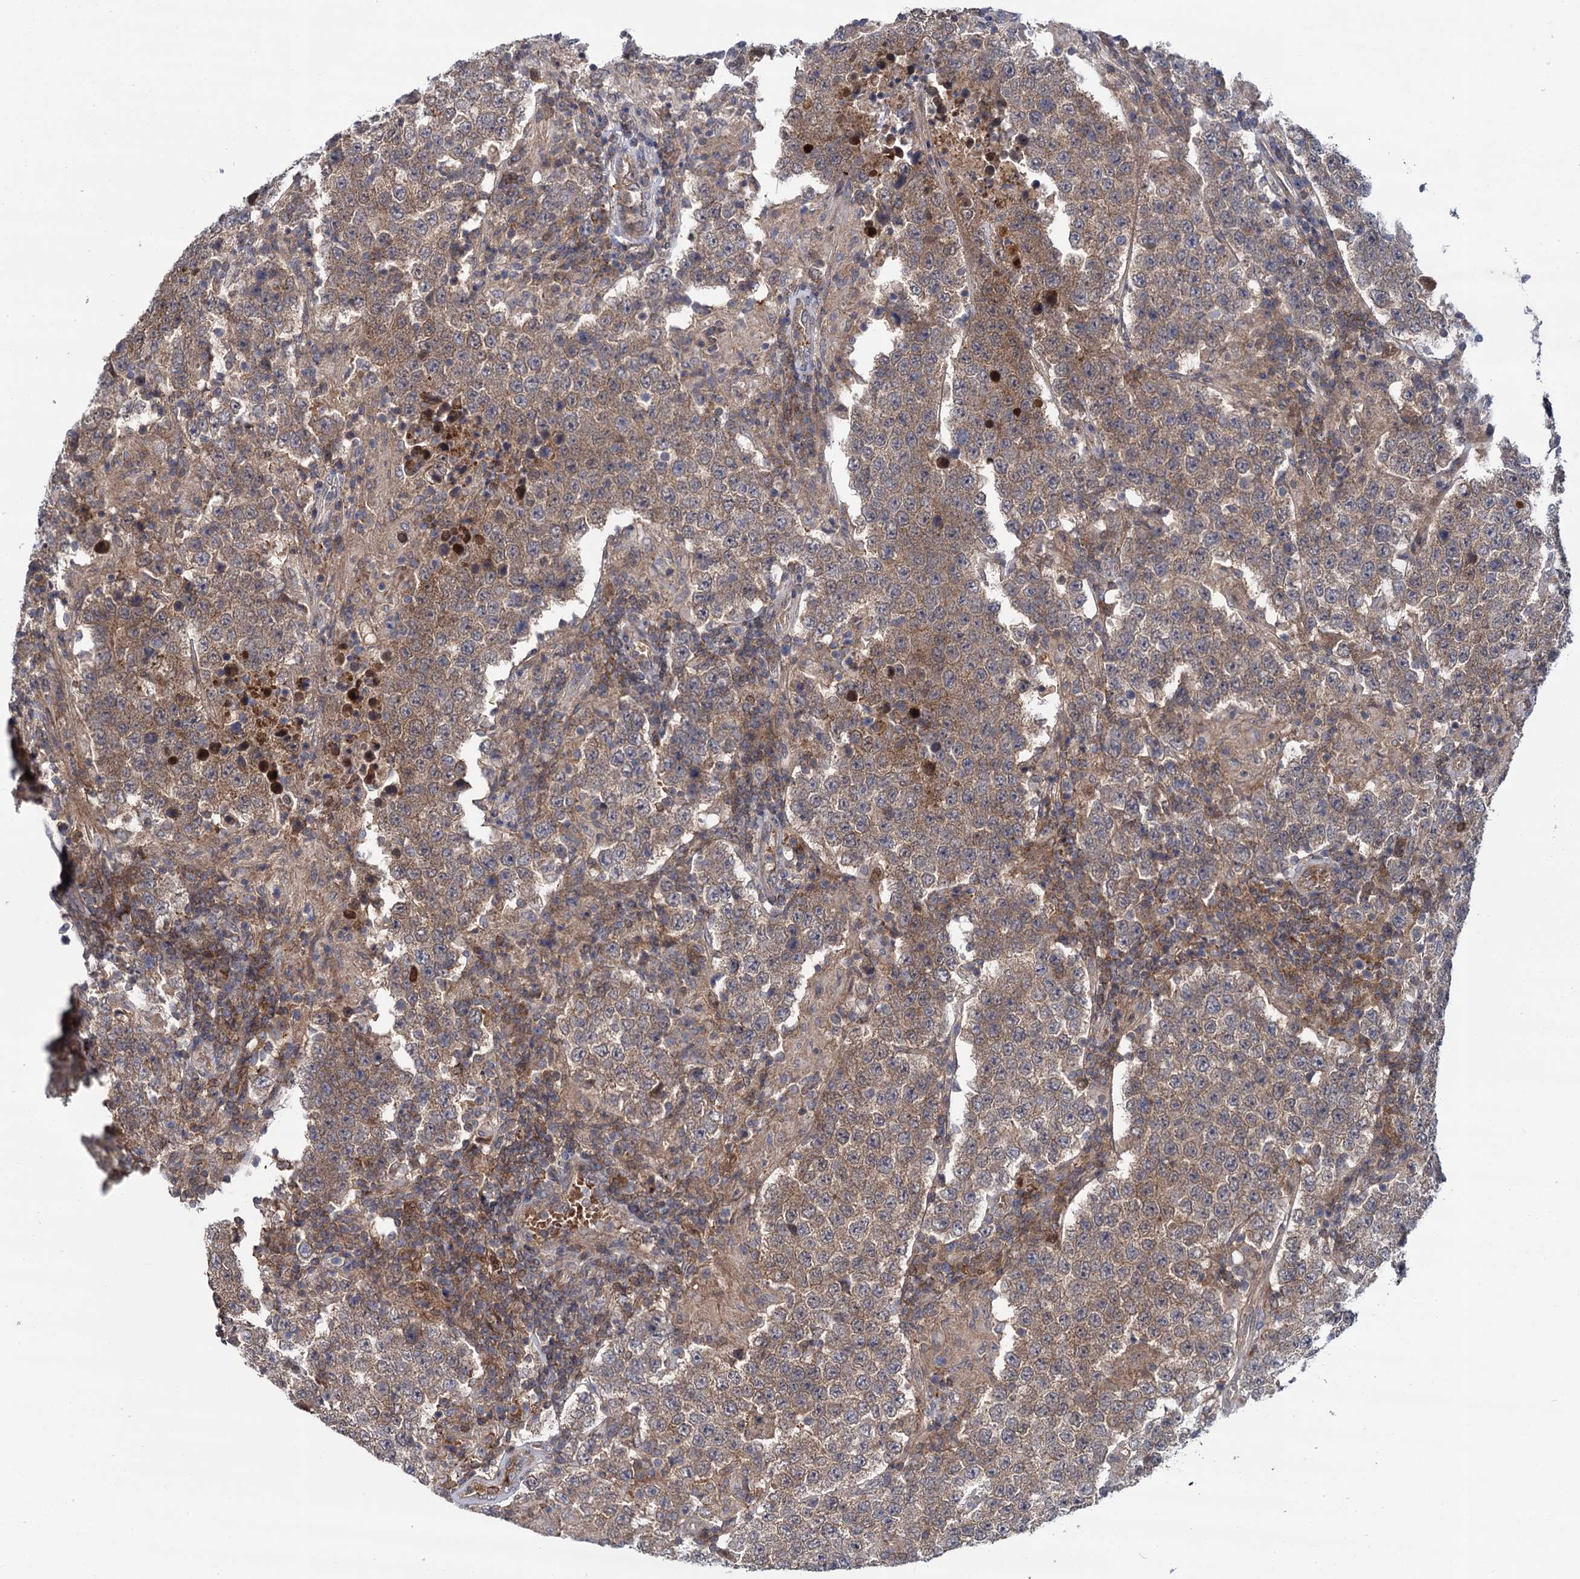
{"staining": {"intensity": "weak", "quantity": ">75%", "location": "cytoplasmic/membranous"}, "tissue": "testis cancer", "cell_type": "Tumor cells", "image_type": "cancer", "snomed": [{"axis": "morphology", "description": "Normal tissue, NOS"}, {"axis": "morphology", "description": "Urothelial carcinoma, High grade"}, {"axis": "morphology", "description": "Seminoma, NOS"}, {"axis": "morphology", "description": "Carcinoma, Embryonal, NOS"}, {"axis": "topography", "description": "Urinary bladder"}, {"axis": "topography", "description": "Testis"}], "caption": "Weak cytoplasmic/membranous expression is identified in approximately >75% of tumor cells in testis cancer. Using DAB (3,3'-diaminobenzidine) (brown) and hematoxylin (blue) stains, captured at high magnification using brightfield microscopy.", "gene": "GLO1", "patient": {"sex": "male", "age": 41}}